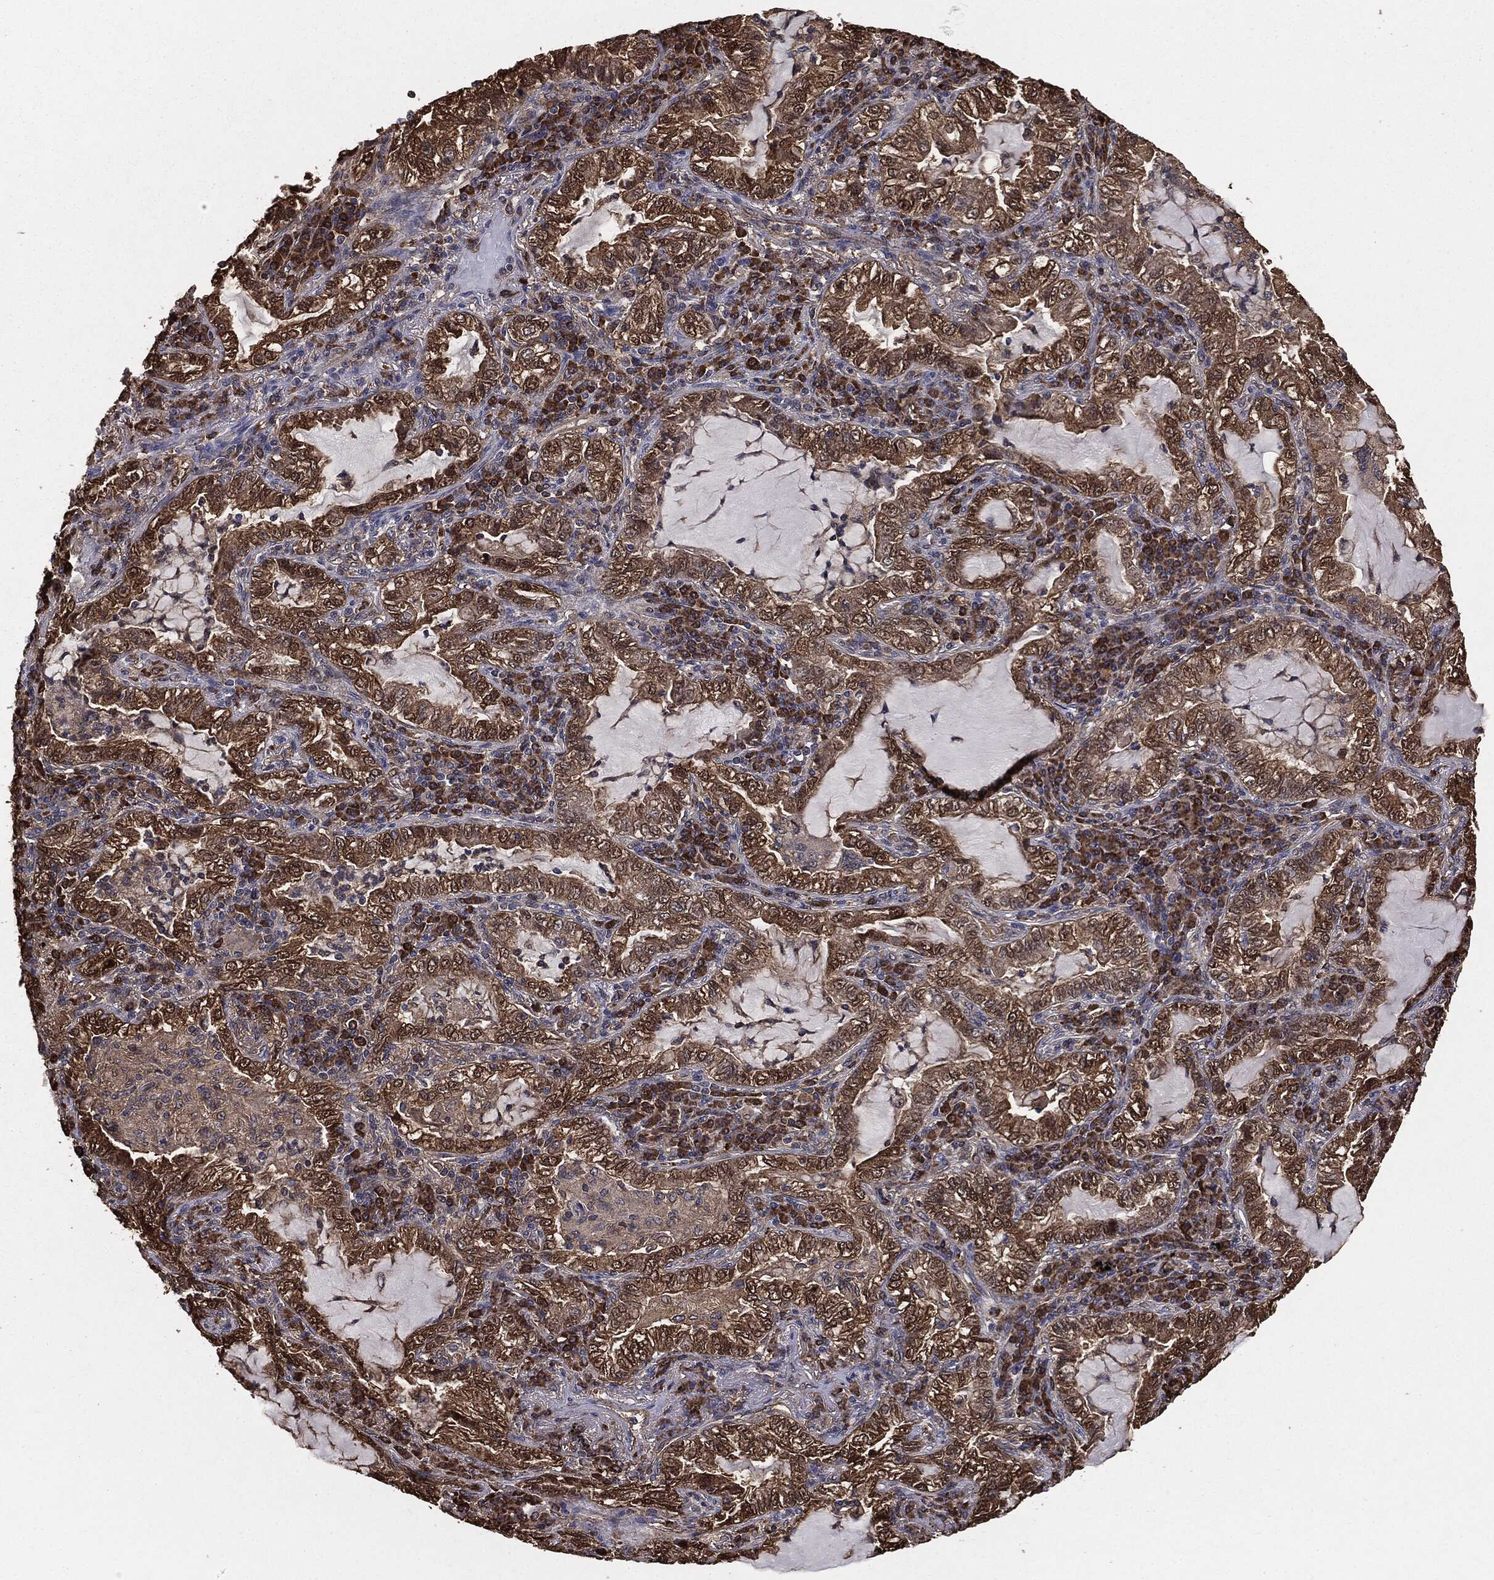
{"staining": {"intensity": "moderate", "quantity": ">75%", "location": "cytoplasmic/membranous"}, "tissue": "lung cancer", "cell_type": "Tumor cells", "image_type": "cancer", "snomed": [{"axis": "morphology", "description": "Adenocarcinoma, NOS"}, {"axis": "topography", "description": "Lung"}], "caption": "Immunohistochemical staining of human lung cancer (adenocarcinoma) exhibits medium levels of moderate cytoplasmic/membranous positivity in about >75% of tumor cells. (IHC, brightfield microscopy, high magnification).", "gene": "NME1", "patient": {"sex": "female", "age": 73}}